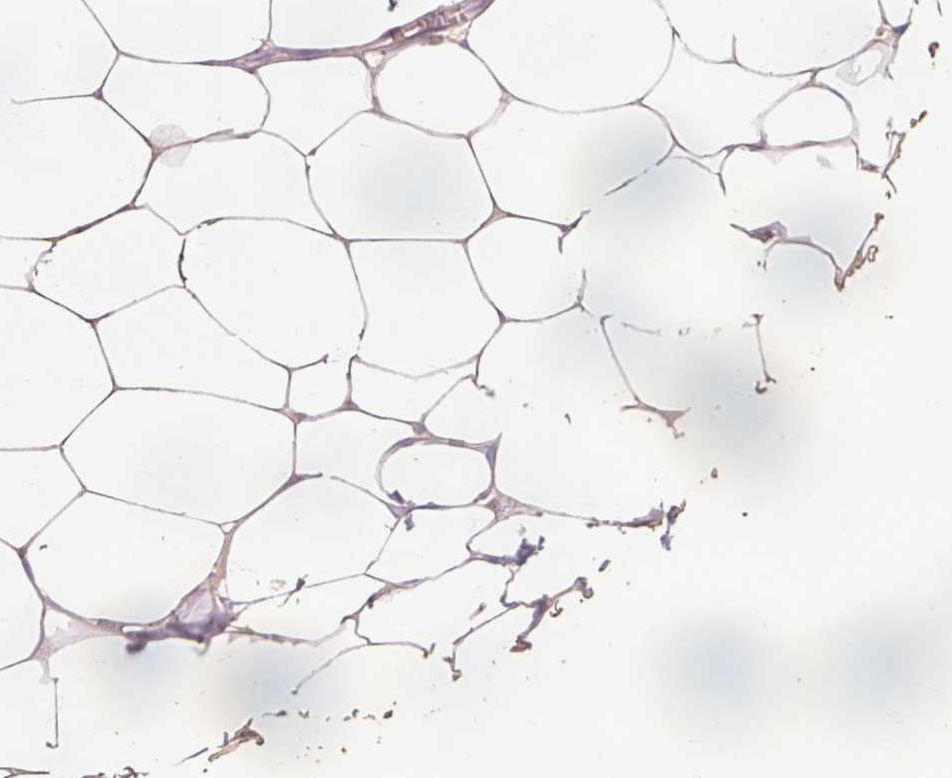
{"staining": {"intensity": "weak", "quantity": ">75%", "location": "cytoplasmic/membranous"}, "tissue": "breast", "cell_type": "Adipocytes", "image_type": "normal", "snomed": [{"axis": "morphology", "description": "Normal tissue, NOS"}, {"axis": "topography", "description": "Breast"}], "caption": "Human breast stained with a brown dye reveals weak cytoplasmic/membranous positive positivity in approximately >75% of adipocytes.", "gene": "PRDX5", "patient": {"sex": "female", "age": 27}}